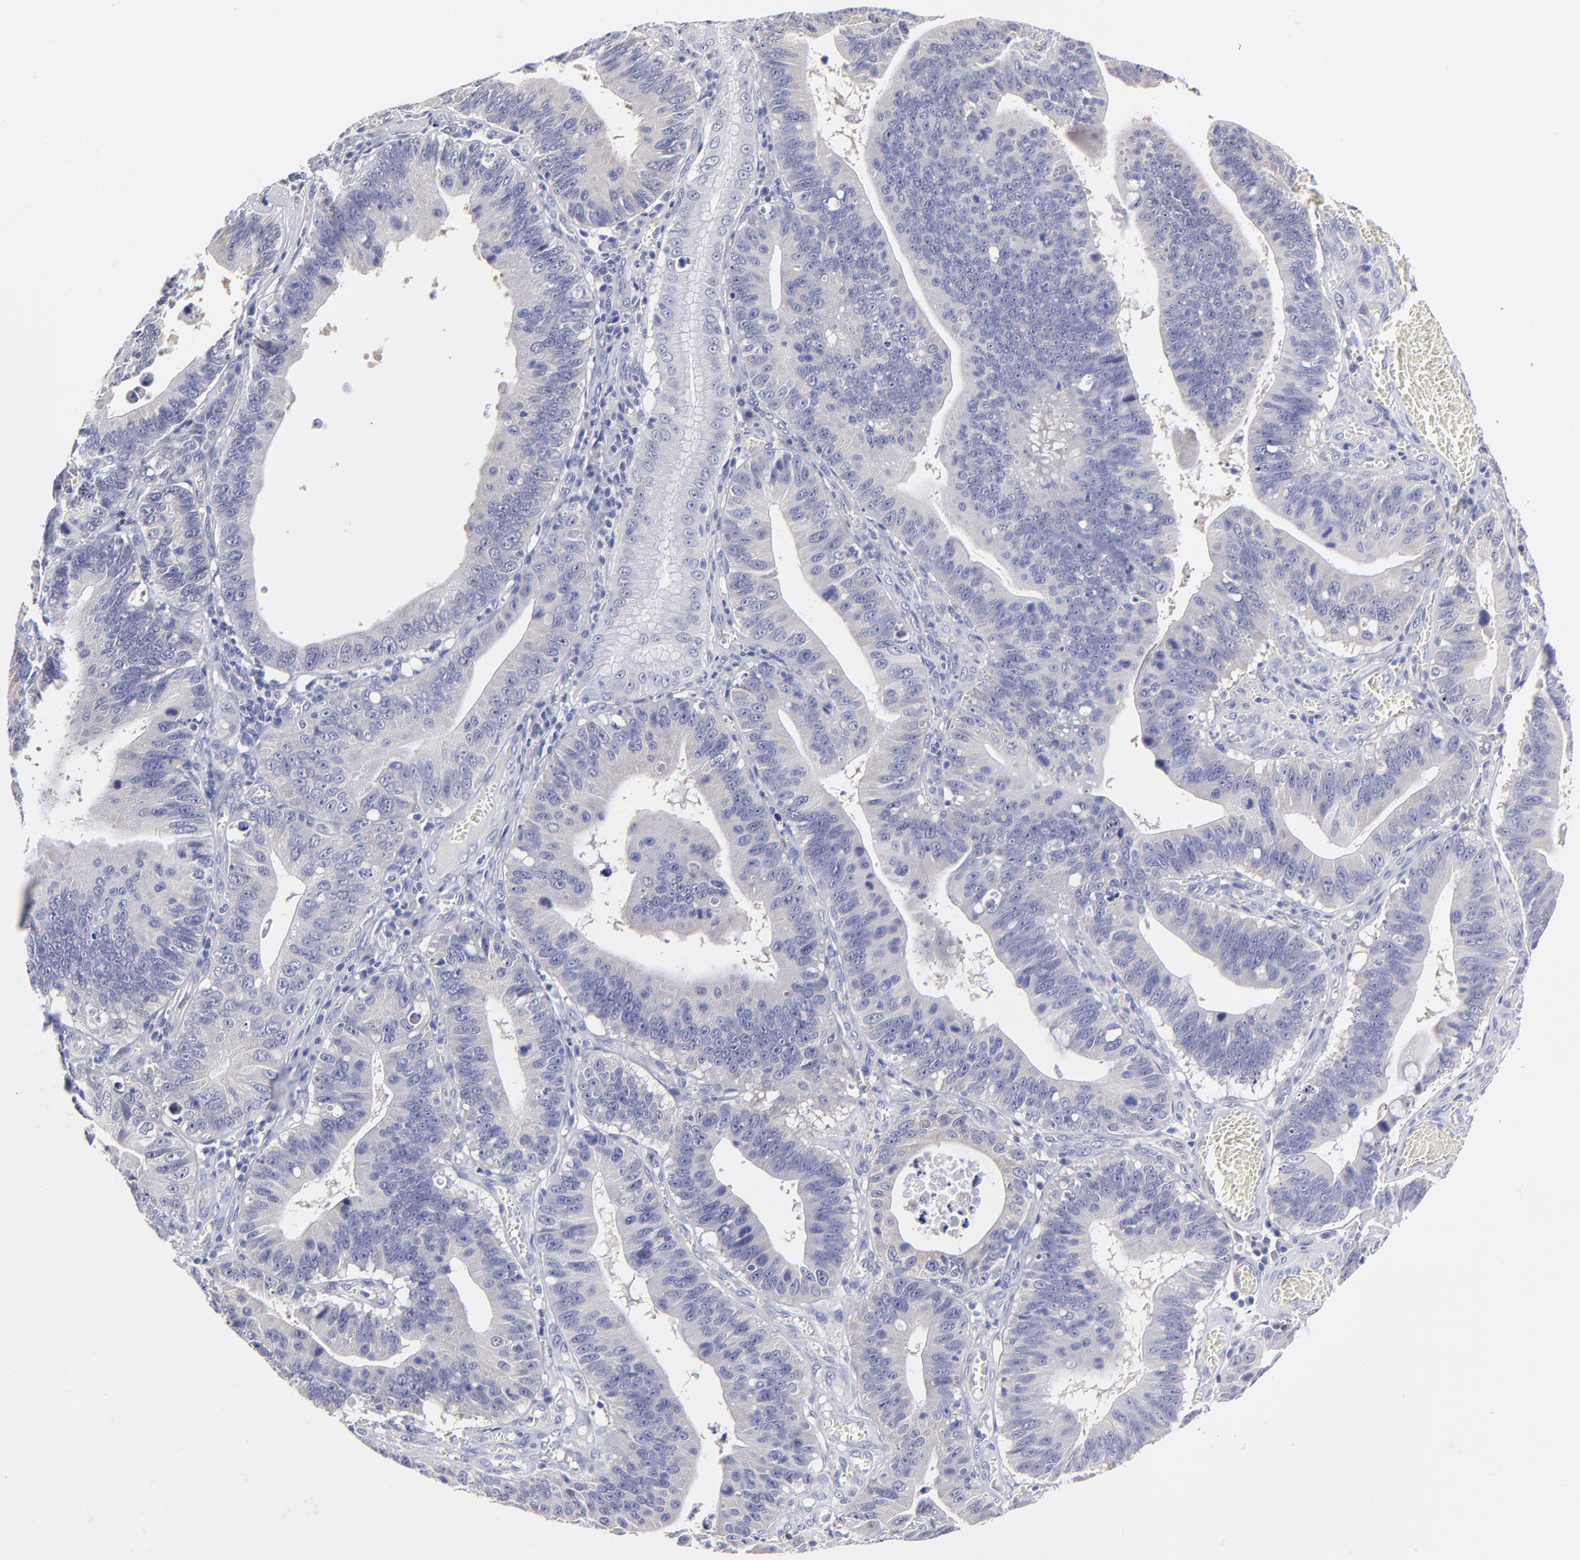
{"staining": {"intensity": "negative", "quantity": "none", "location": "none"}, "tissue": "stomach cancer", "cell_type": "Tumor cells", "image_type": "cancer", "snomed": [{"axis": "morphology", "description": "Adenocarcinoma, NOS"}, {"axis": "topography", "description": "Stomach"}, {"axis": "topography", "description": "Gastric cardia"}], "caption": "Tumor cells are negative for protein expression in human stomach cancer.", "gene": "BTG2", "patient": {"sex": "male", "age": 59}}